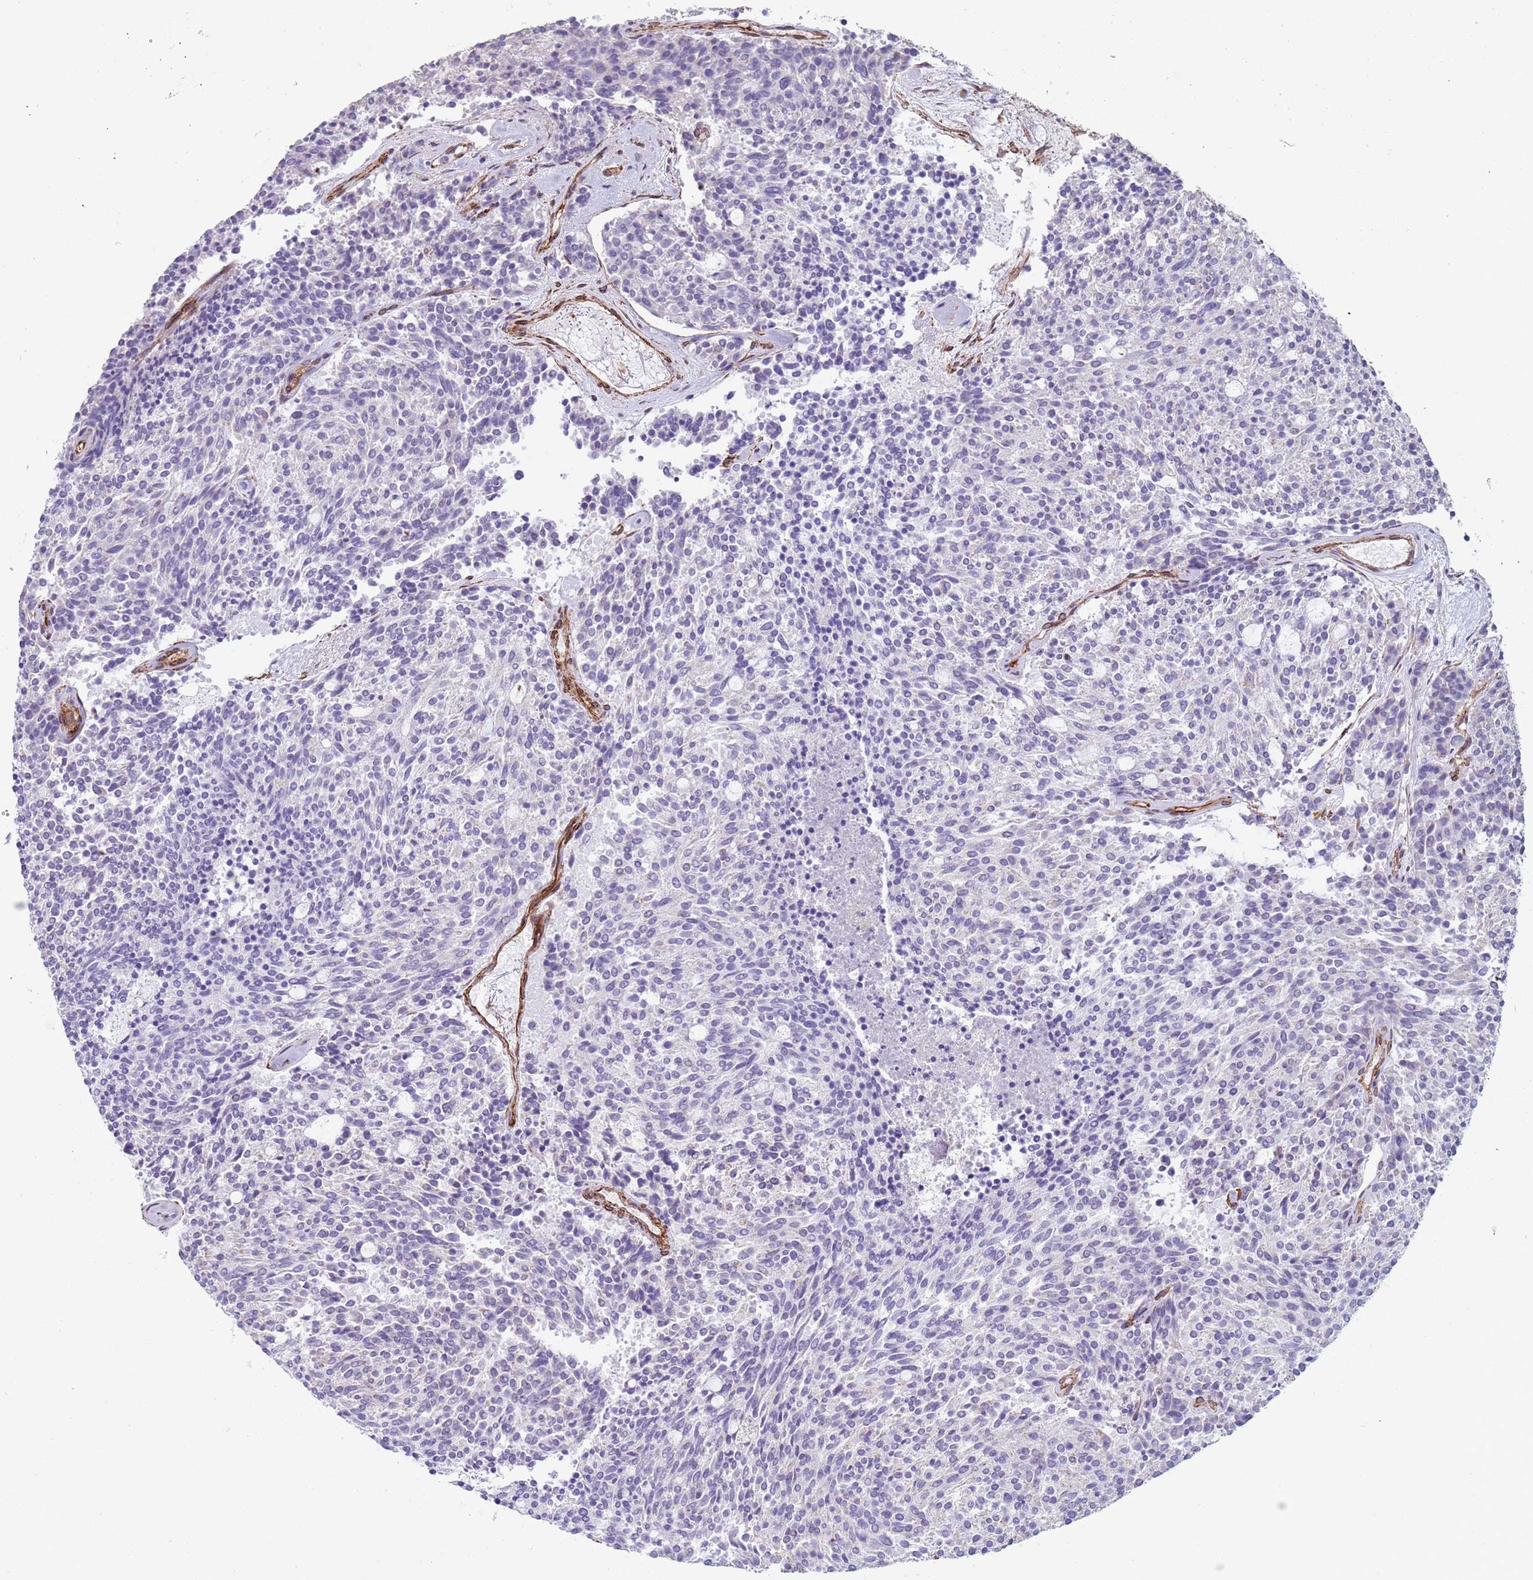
{"staining": {"intensity": "negative", "quantity": "none", "location": "none"}, "tissue": "carcinoid", "cell_type": "Tumor cells", "image_type": "cancer", "snomed": [{"axis": "morphology", "description": "Carcinoid, malignant, NOS"}, {"axis": "topography", "description": "Pancreas"}], "caption": "This is an immunohistochemistry image of human carcinoid. There is no expression in tumor cells.", "gene": "GASK1A", "patient": {"sex": "female", "age": 54}}